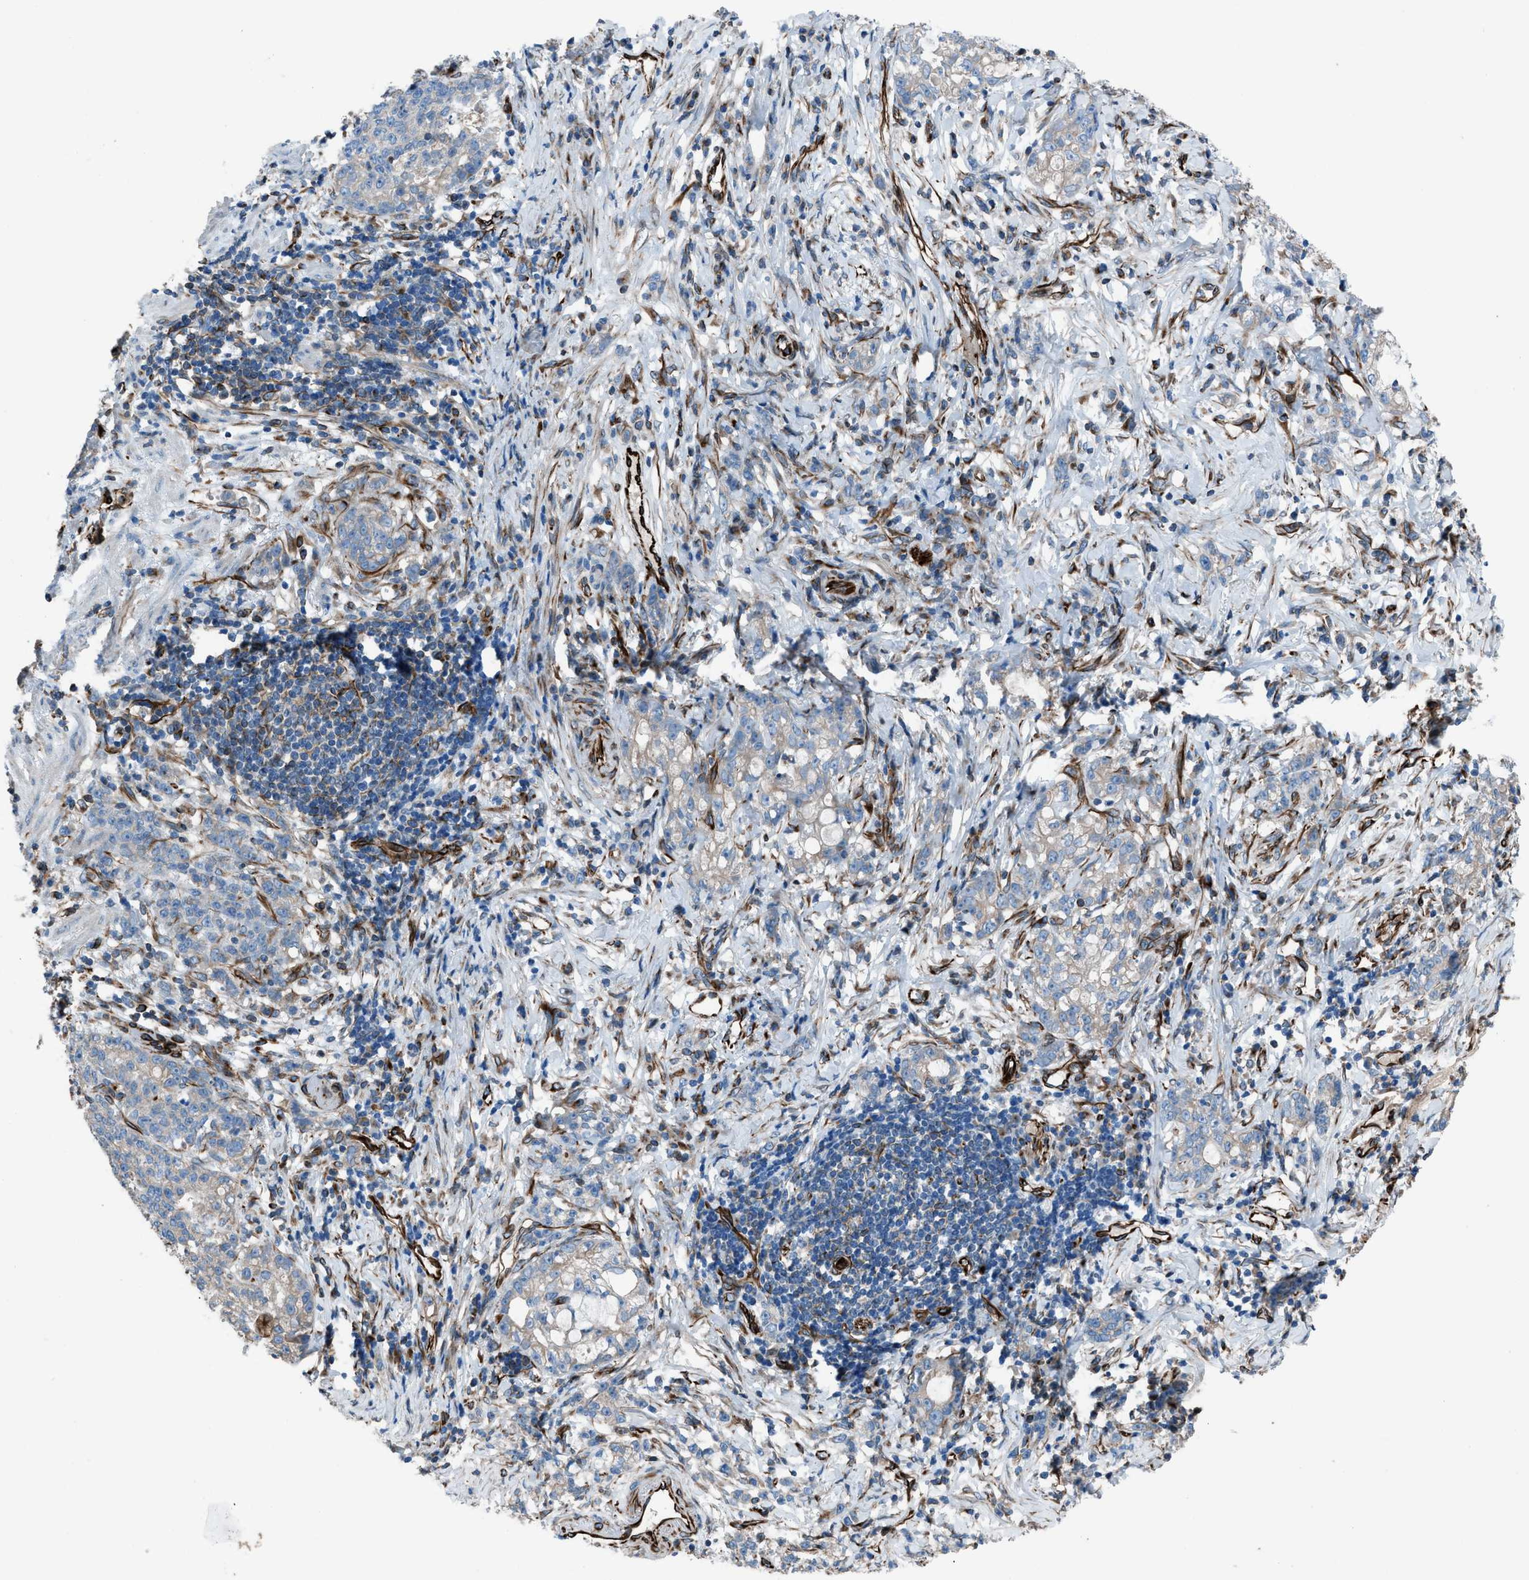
{"staining": {"intensity": "weak", "quantity": "<25%", "location": "cytoplasmic/membranous"}, "tissue": "stomach cancer", "cell_type": "Tumor cells", "image_type": "cancer", "snomed": [{"axis": "morphology", "description": "Adenocarcinoma, NOS"}, {"axis": "topography", "description": "Stomach, lower"}], "caption": "Image shows no significant protein expression in tumor cells of stomach adenocarcinoma.", "gene": "CABP7", "patient": {"sex": "male", "age": 88}}